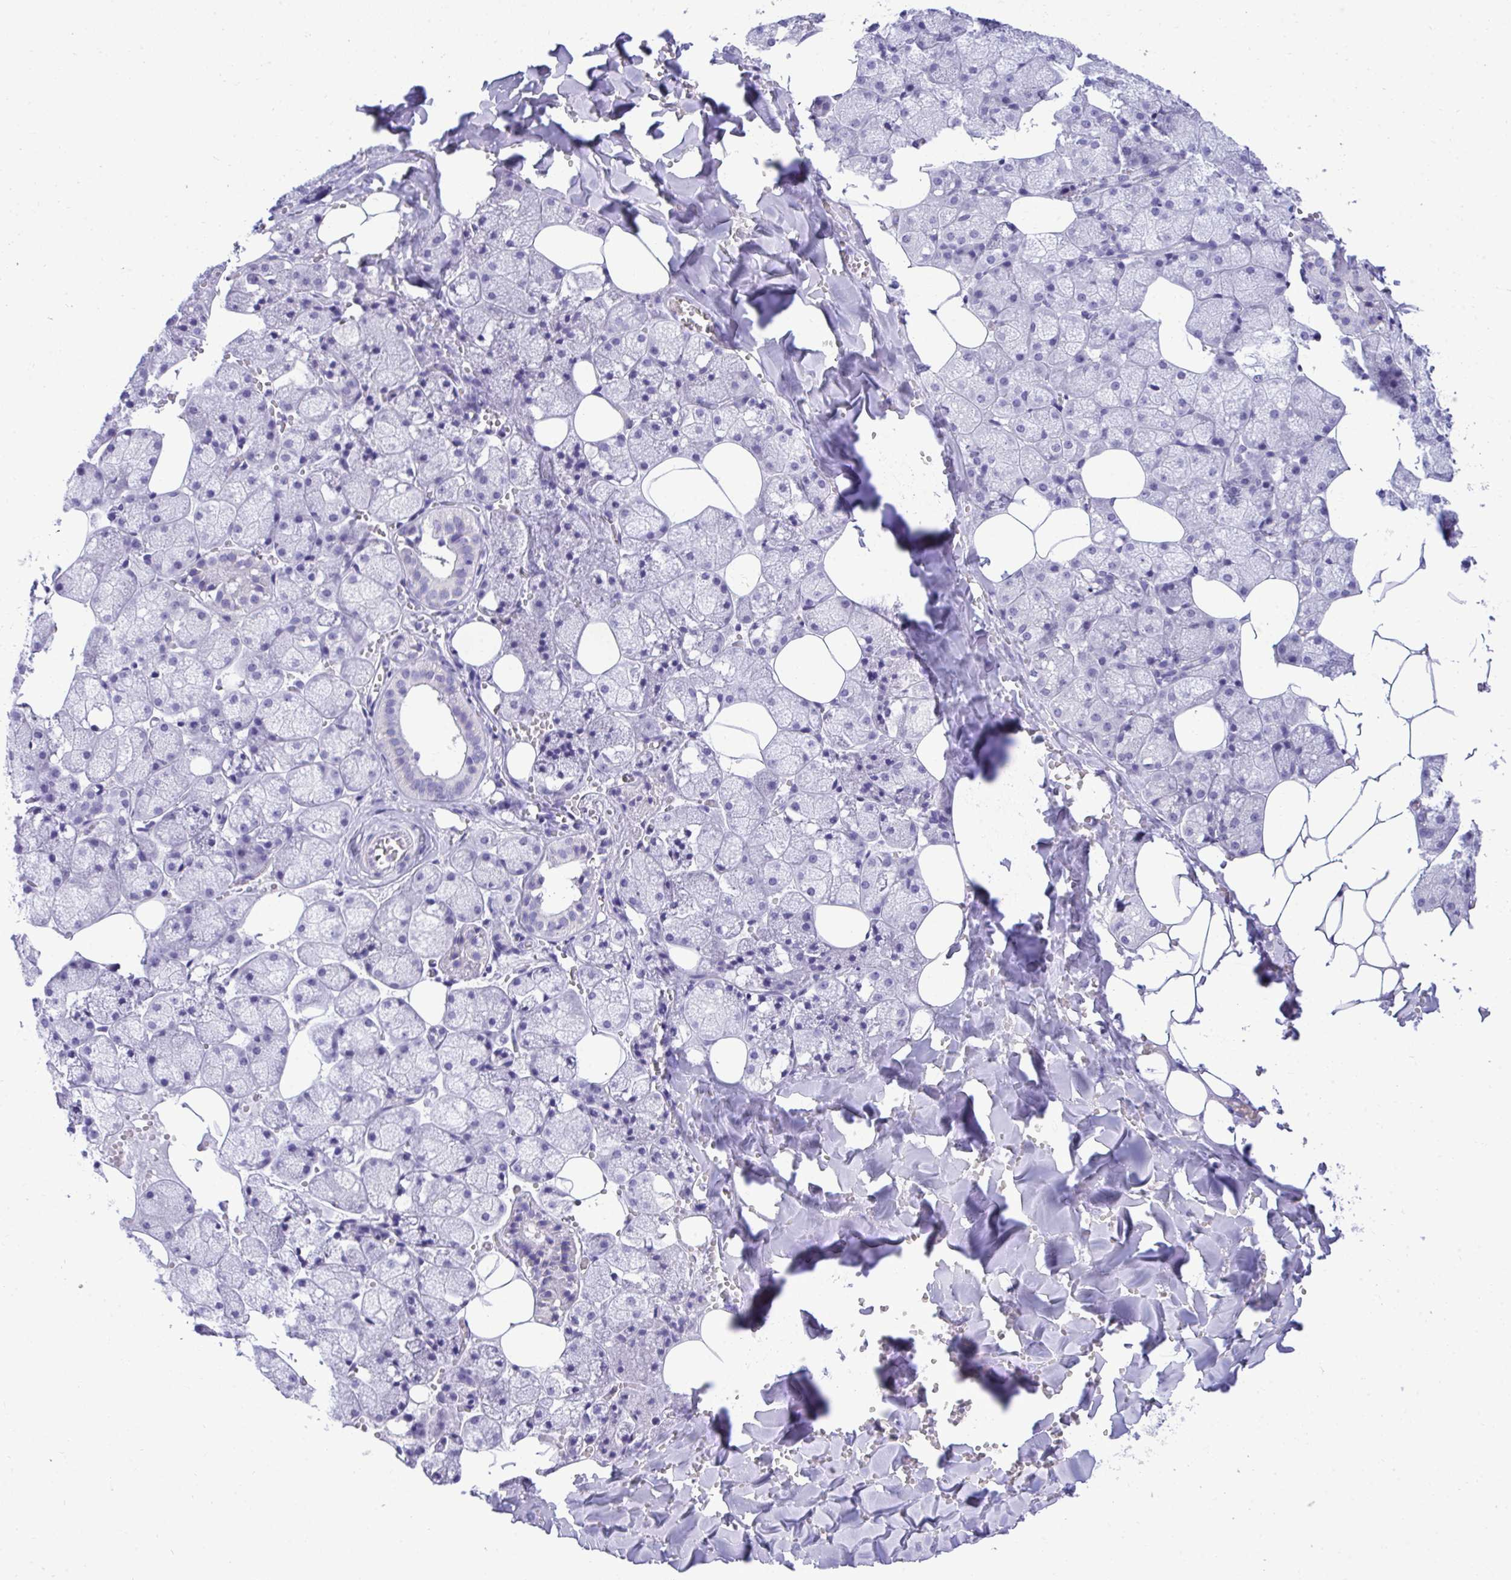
{"staining": {"intensity": "negative", "quantity": "none", "location": "none"}, "tissue": "salivary gland", "cell_type": "Glandular cells", "image_type": "normal", "snomed": [{"axis": "morphology", "description": "Normal tissue, NOS"}, {"axis": "topography", "description": "Salivary gland"}, {"axis": "topography", "description": "Peripheral nerve tissue"}], "caption": "This is a photomicrograph of IHC staining of benign salivary gland, which shows no positivity in glandular cells. (Stains: DAB immunohistochemistry with hematoxylin counter stain, Microscopy: brightfield microscopy at high magnification).", "gene": "PGM2L1", "patient": {"sex": "male", "age": 38}}